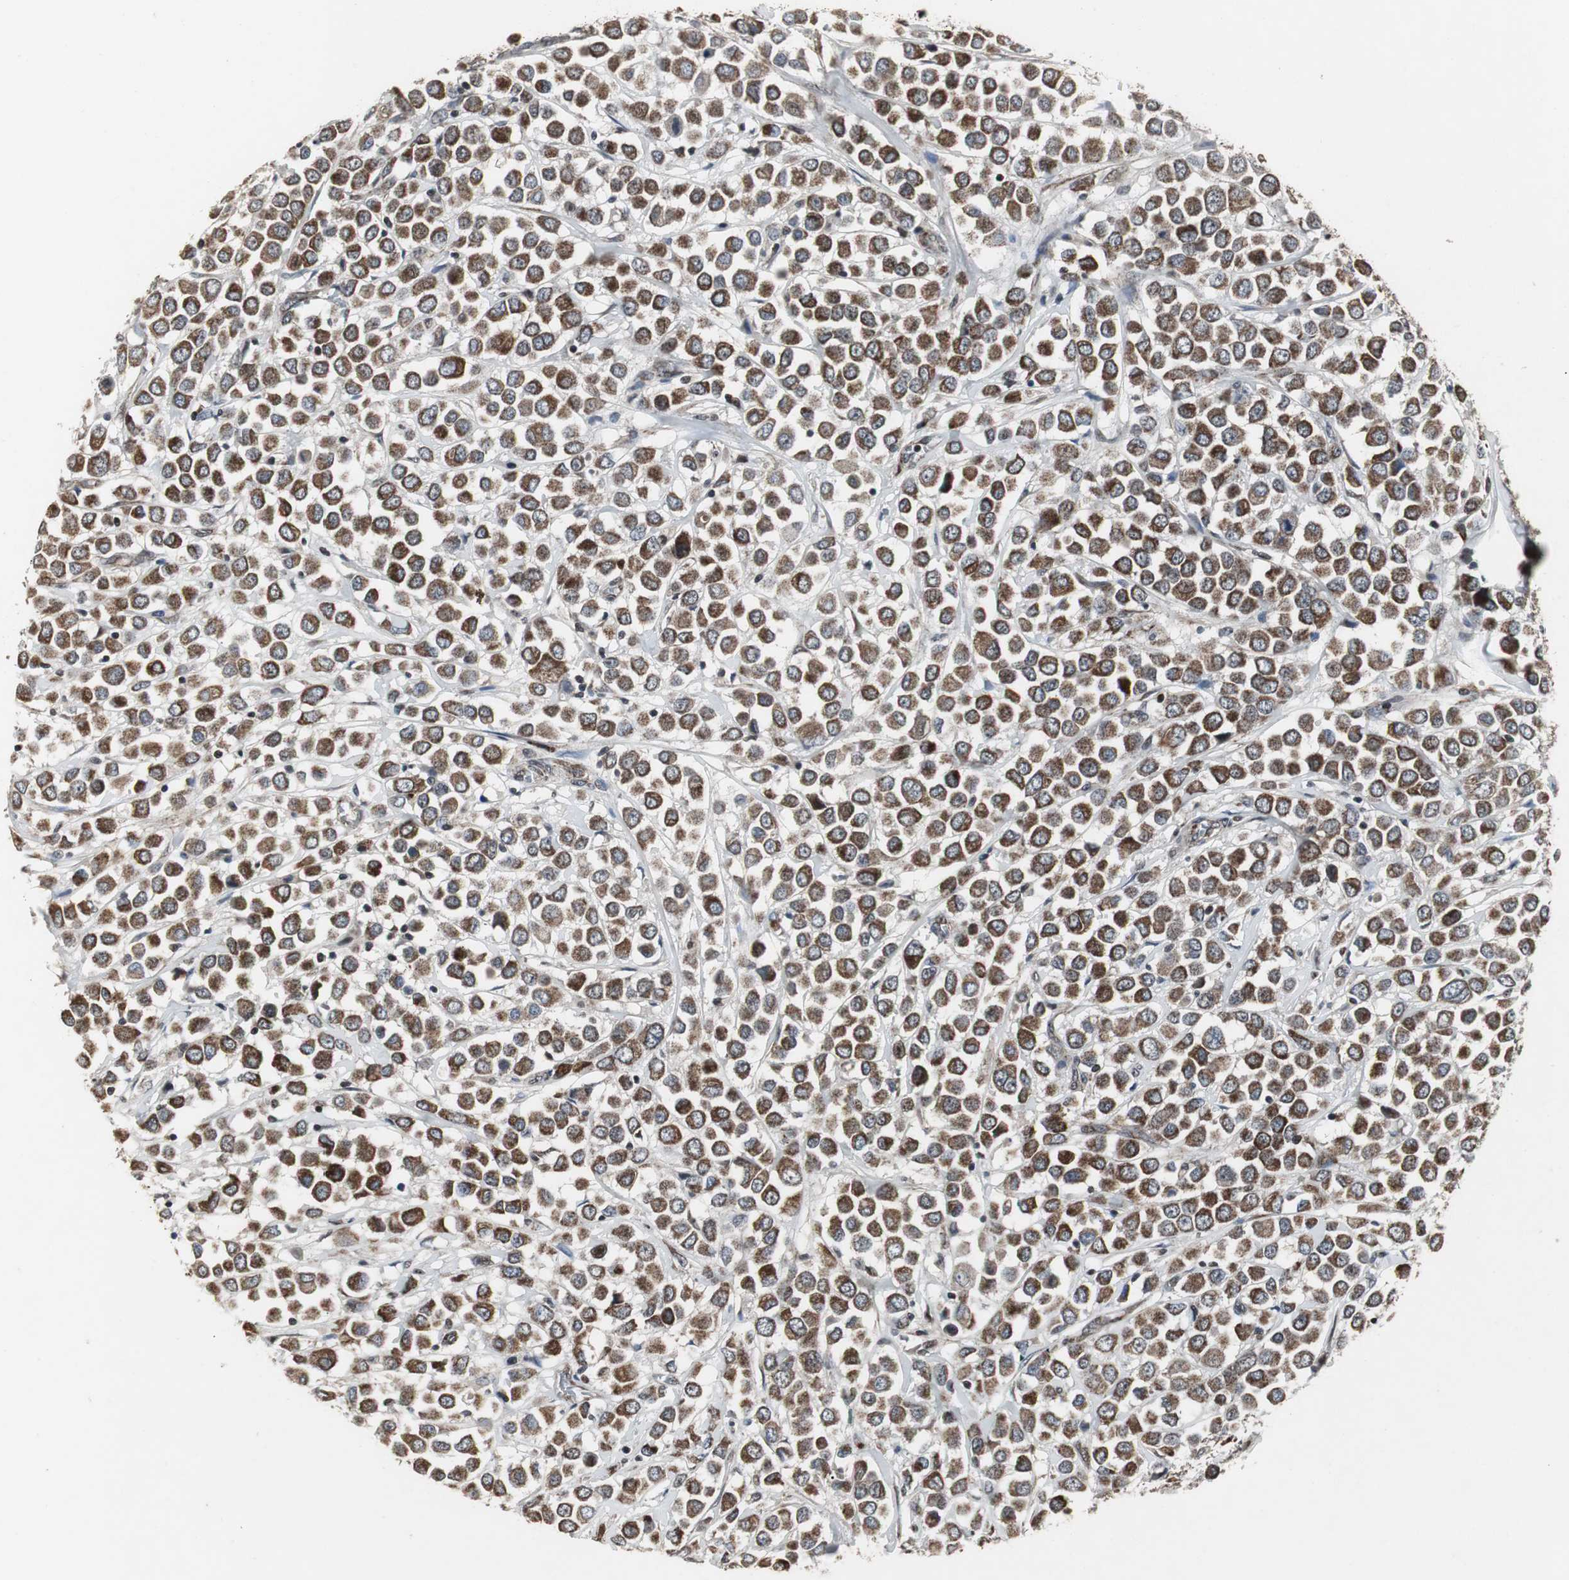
{"staining": {"intensity": "strong", "quantity": ">75%", "location": "cytoplasmic/membranous"}, "tissue": "breast cancer", "cell_type": "Tumor cells", "image_type": "cancer", "snomed": [{"axis": "morphology", "description": "Duct carcinoma"}, {"axis": "topography", "description": "Breast"}], "caption": "Breast intraductal carcinoma stained with DAB immunohistochemistry (IHC) demonstrates high levels of strong cytoplasmic/membranous expression in approximately >75% of tumor cells.", "gene": "MRPL40", "patient": {"sex": "female", "age": 69}}